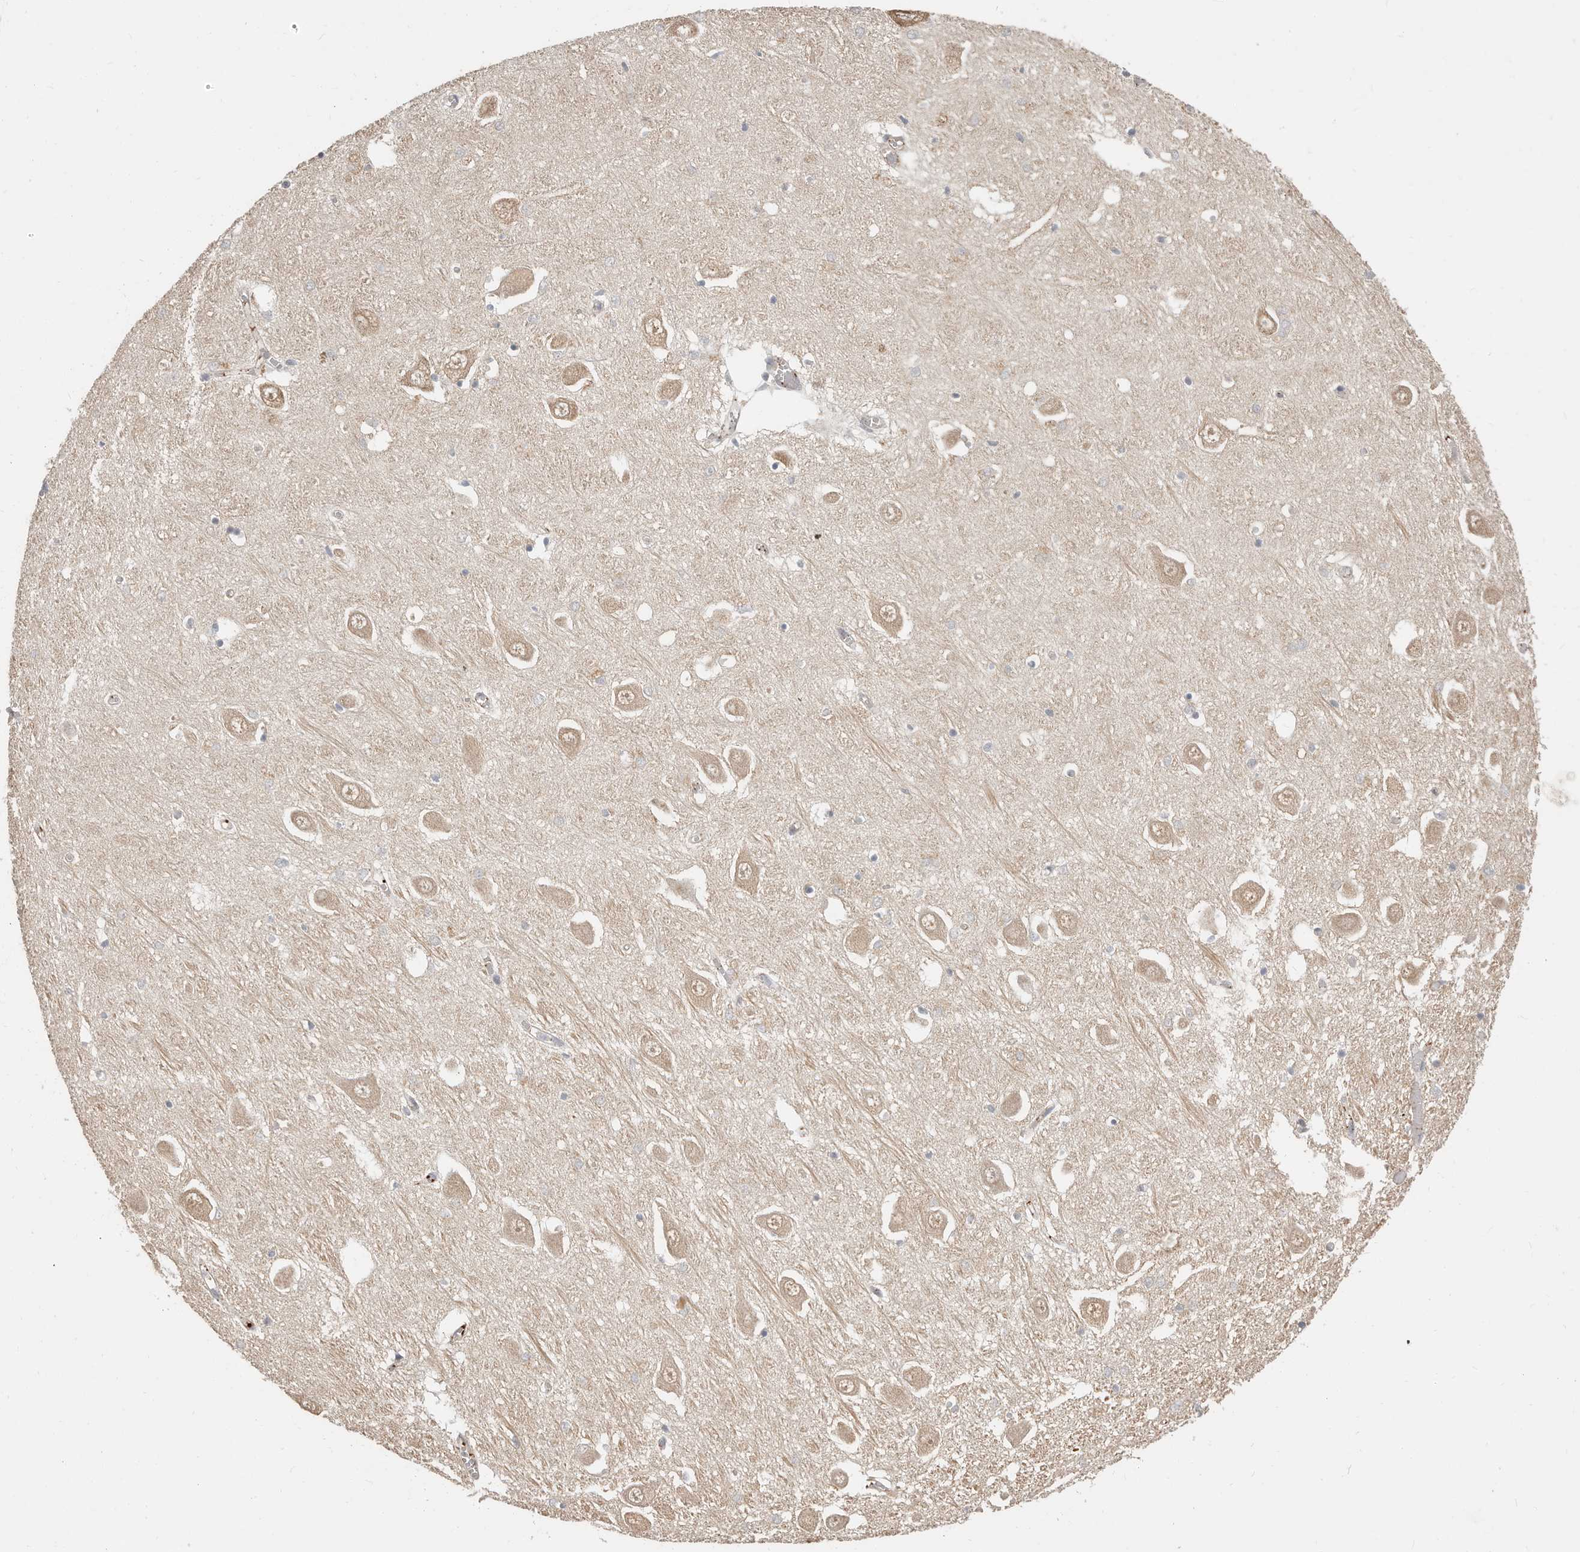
{"staining": {"intensity": "negative", "quantity": "none", "location": "none"}, "tissue": "hippocampus", "cell_type": "Glial cells", "image_type": "normal", "snomed": [{"axis": "morphology", "description": "Normal tissue, NOS"}, {"axis": "topography", "description": "Hippocampus"}], "caption": "This image is of unremarkable hippocampus stained with IHC to label a protein in brown with the nuclei are counter-stained blue. There is no expression in glial cells.", "gene": "MTFR2", "patient": {"sex": "male", "age": 70}}